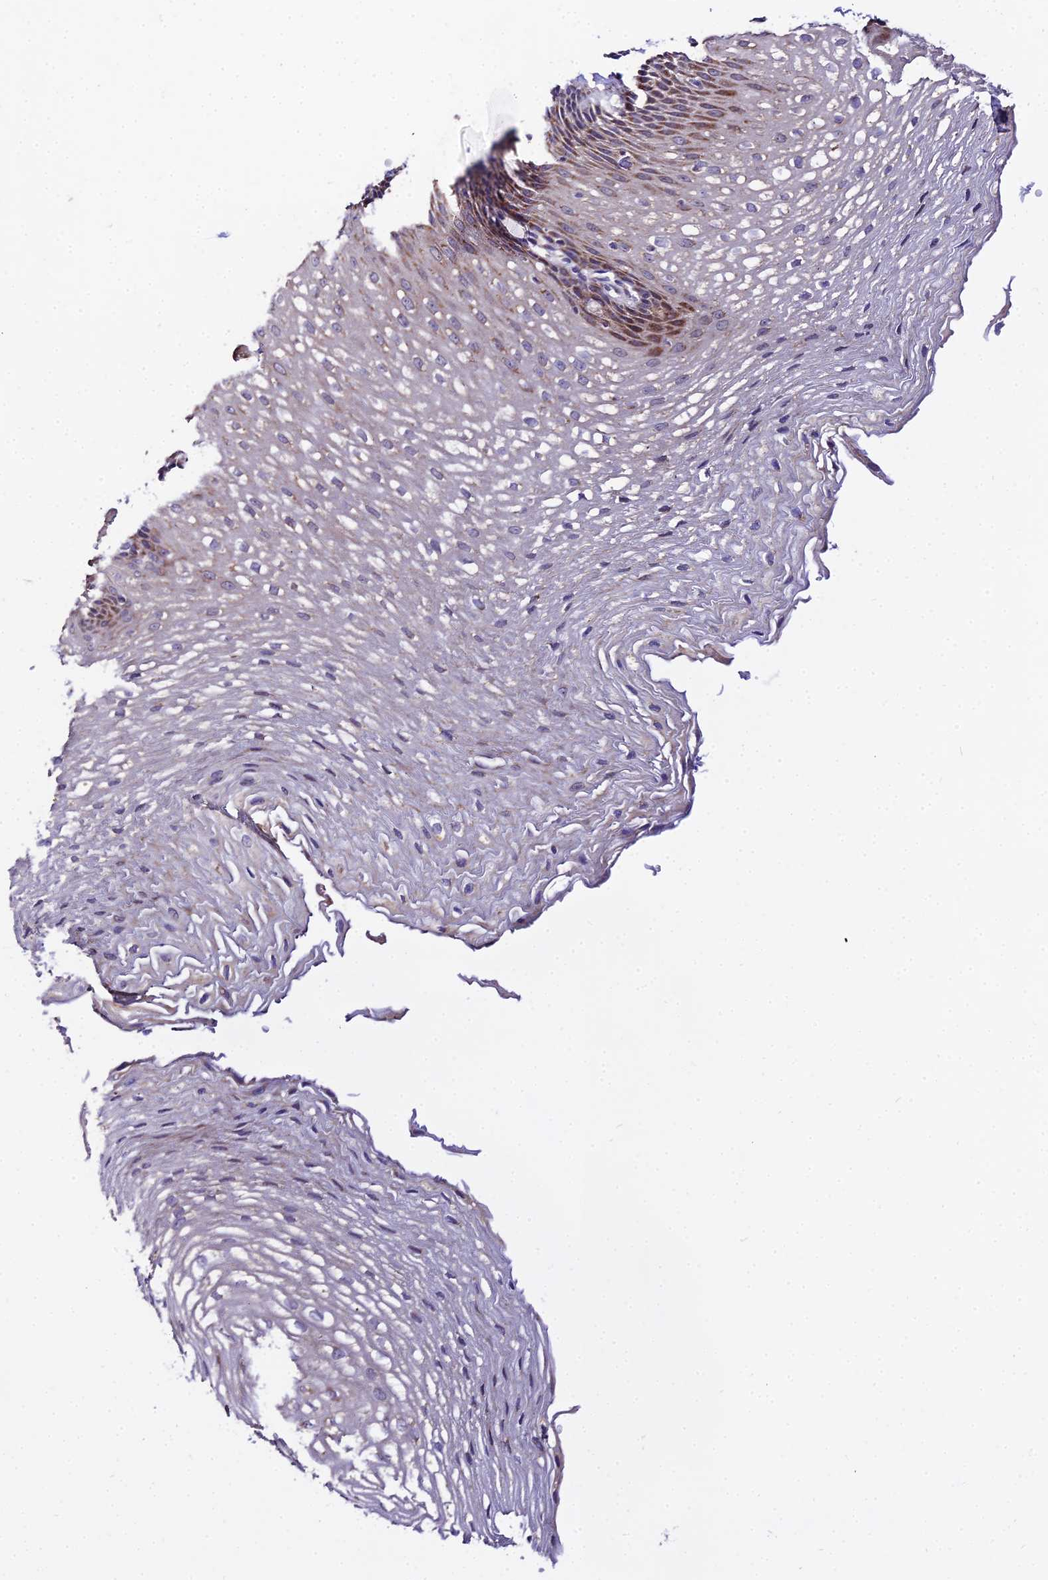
{"staining": {"intensity": "moderate", "quantity": "25%-75%", "location": "cytoplasmic/membranous"}, "tissue": "esophagus", "cell_type": "Squamous epithelial cells", "image_type": "normal", "snomed": [{"axis": "morphology", "description": "Normal tissue, NOS"}, {"axis": "topography", "description": "Esophagus"}], "caption": "About 25%-75% of squamous epithelial cells in unremarkable human esophagus exhibit moderate cytoplasmic/membranous protein expression as visualized by brown immunohistochemical staining.", "gene": "ATP5PB", "patient": {"sex": "male", "age": 48}}